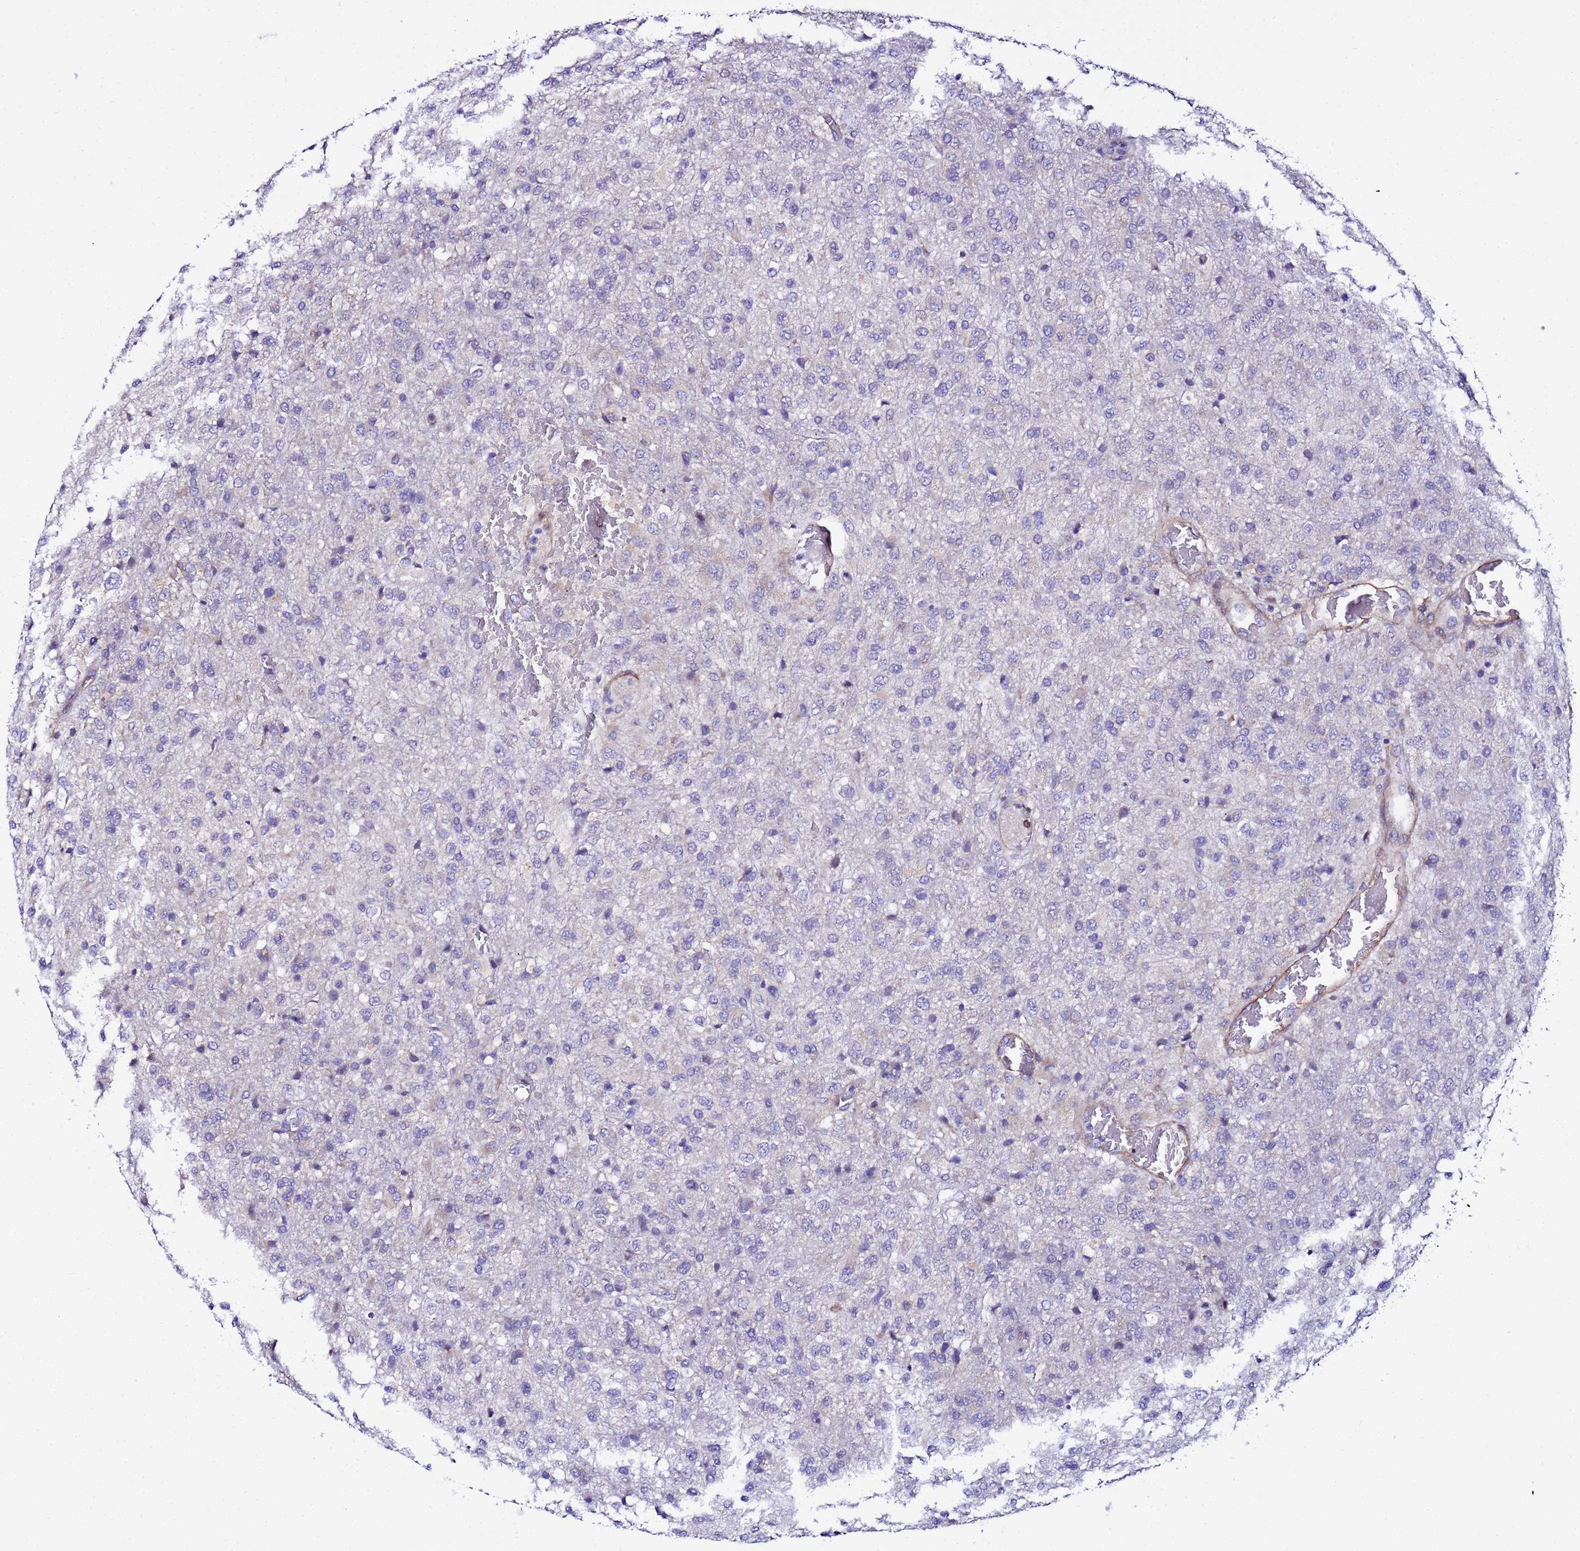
{"staining": {"intensity": "negative", "quantity": "none", "location": "none"}, "tissue": "glioma", "cell_type": "Tumor cells", "image_type": "cancer", "snomed": [{"axis": "morphology", "description": "Glioma, malignant, High grade"}, {"axis": "topography", "description": "Brain"}], "caption": "Human glioma stained for a protein using IHC displays no positivity in tumor cells.", "gene": "JRKL", "patient": {"sex": "female", "age": 74}}